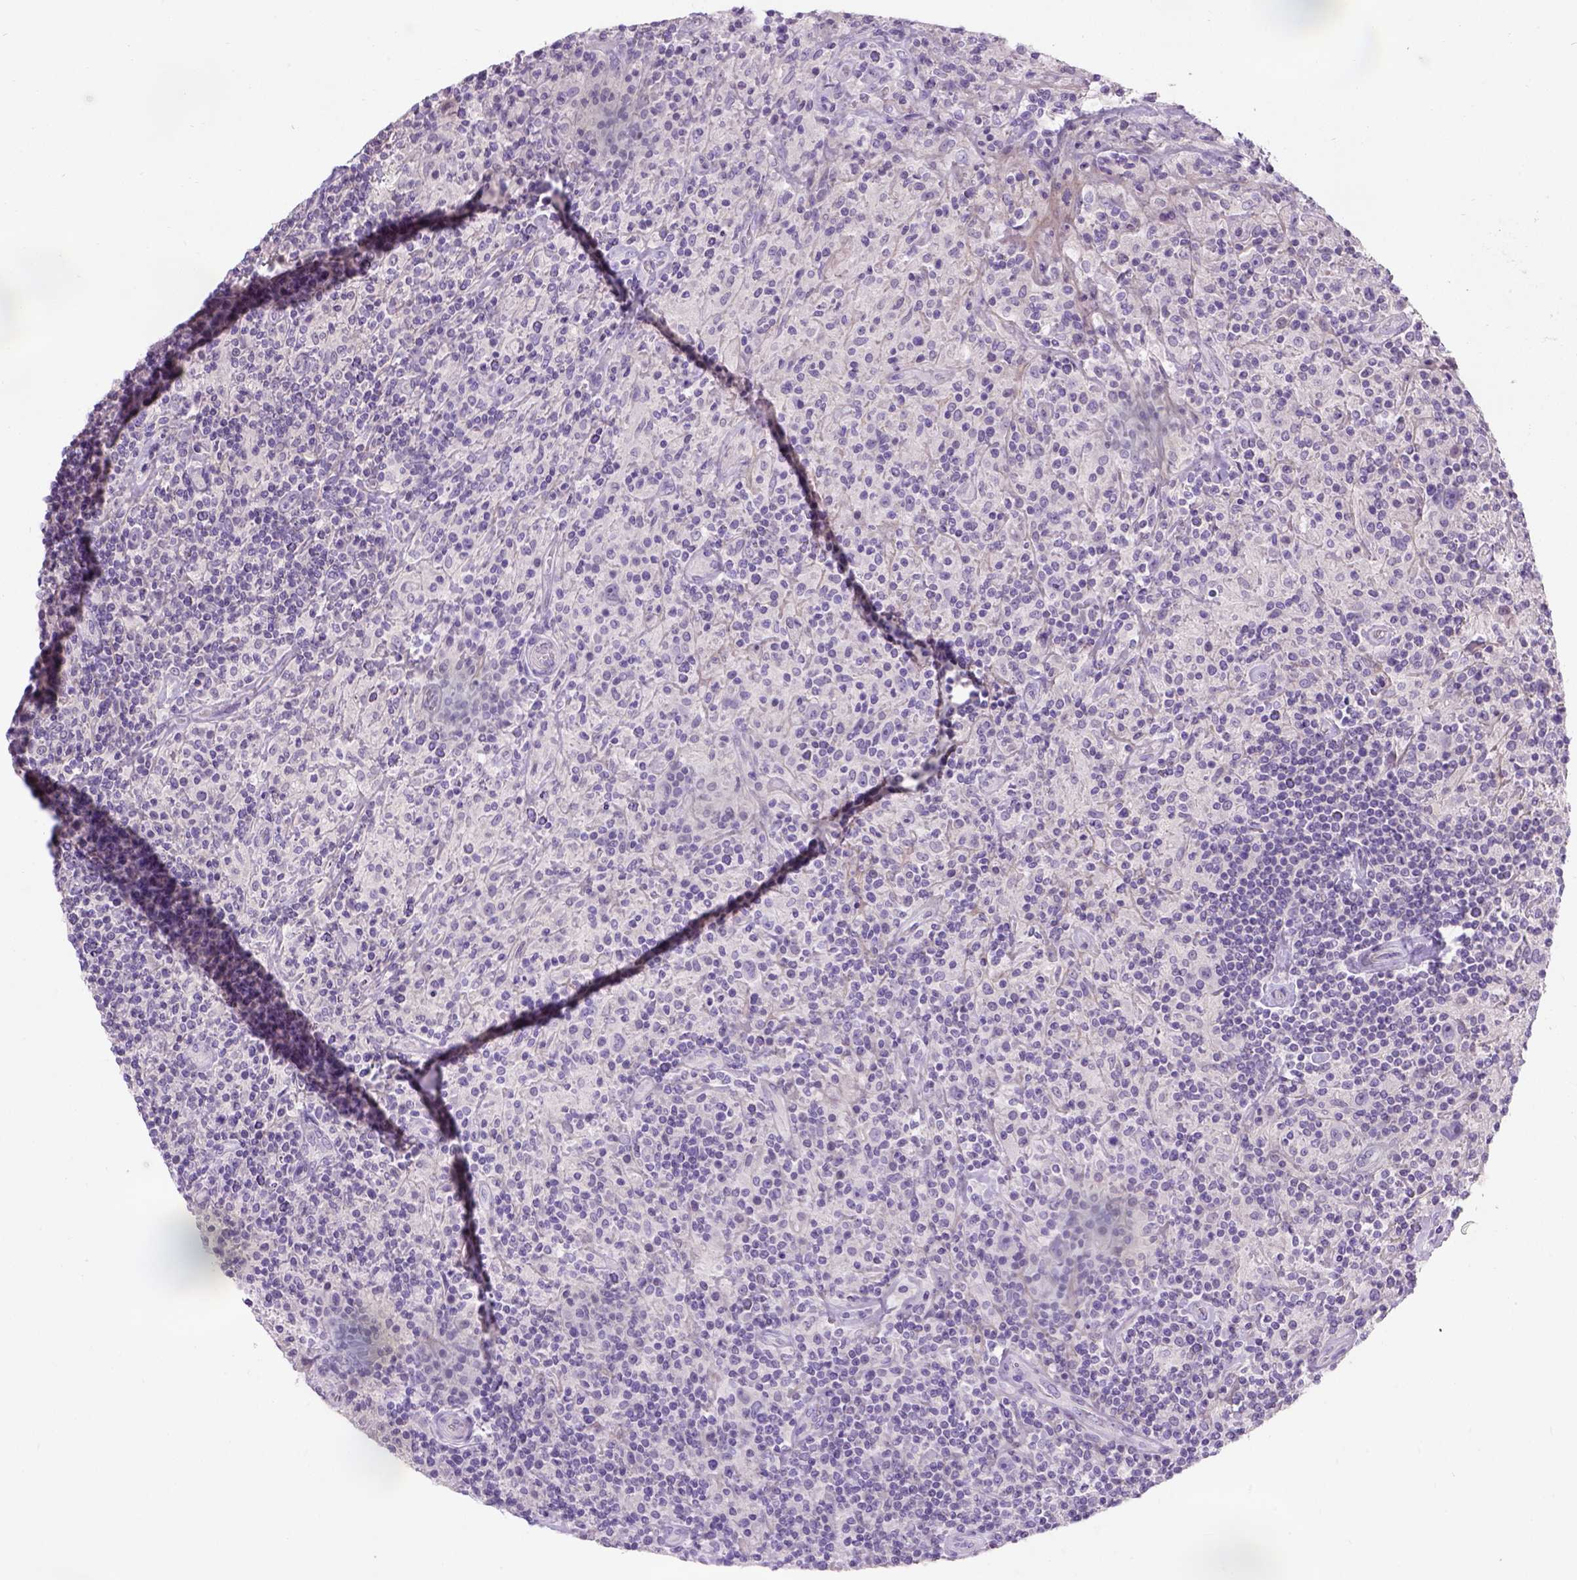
{"staining": {"intensity": "negative", "quantity": "none", "location": "none"}, "tissue": "lymphoma", "cell_type": "Tumor cells", "image_type": "cancer", "snomed": [{"axis": "morphology", "description": "Hodgkin's disease, NOS"}, {"axis": "topography", "description": "Lymph node"}], "caption": "The IHC histopathology image has no significant positivity in tumor cells of lymphoma tissue. The staining is performed using DAB brown chromogen with nuclei counter-stained in using hematoxylin.", "gene": "C20orf144", "patient": {"sex": "male", "age": 70}}